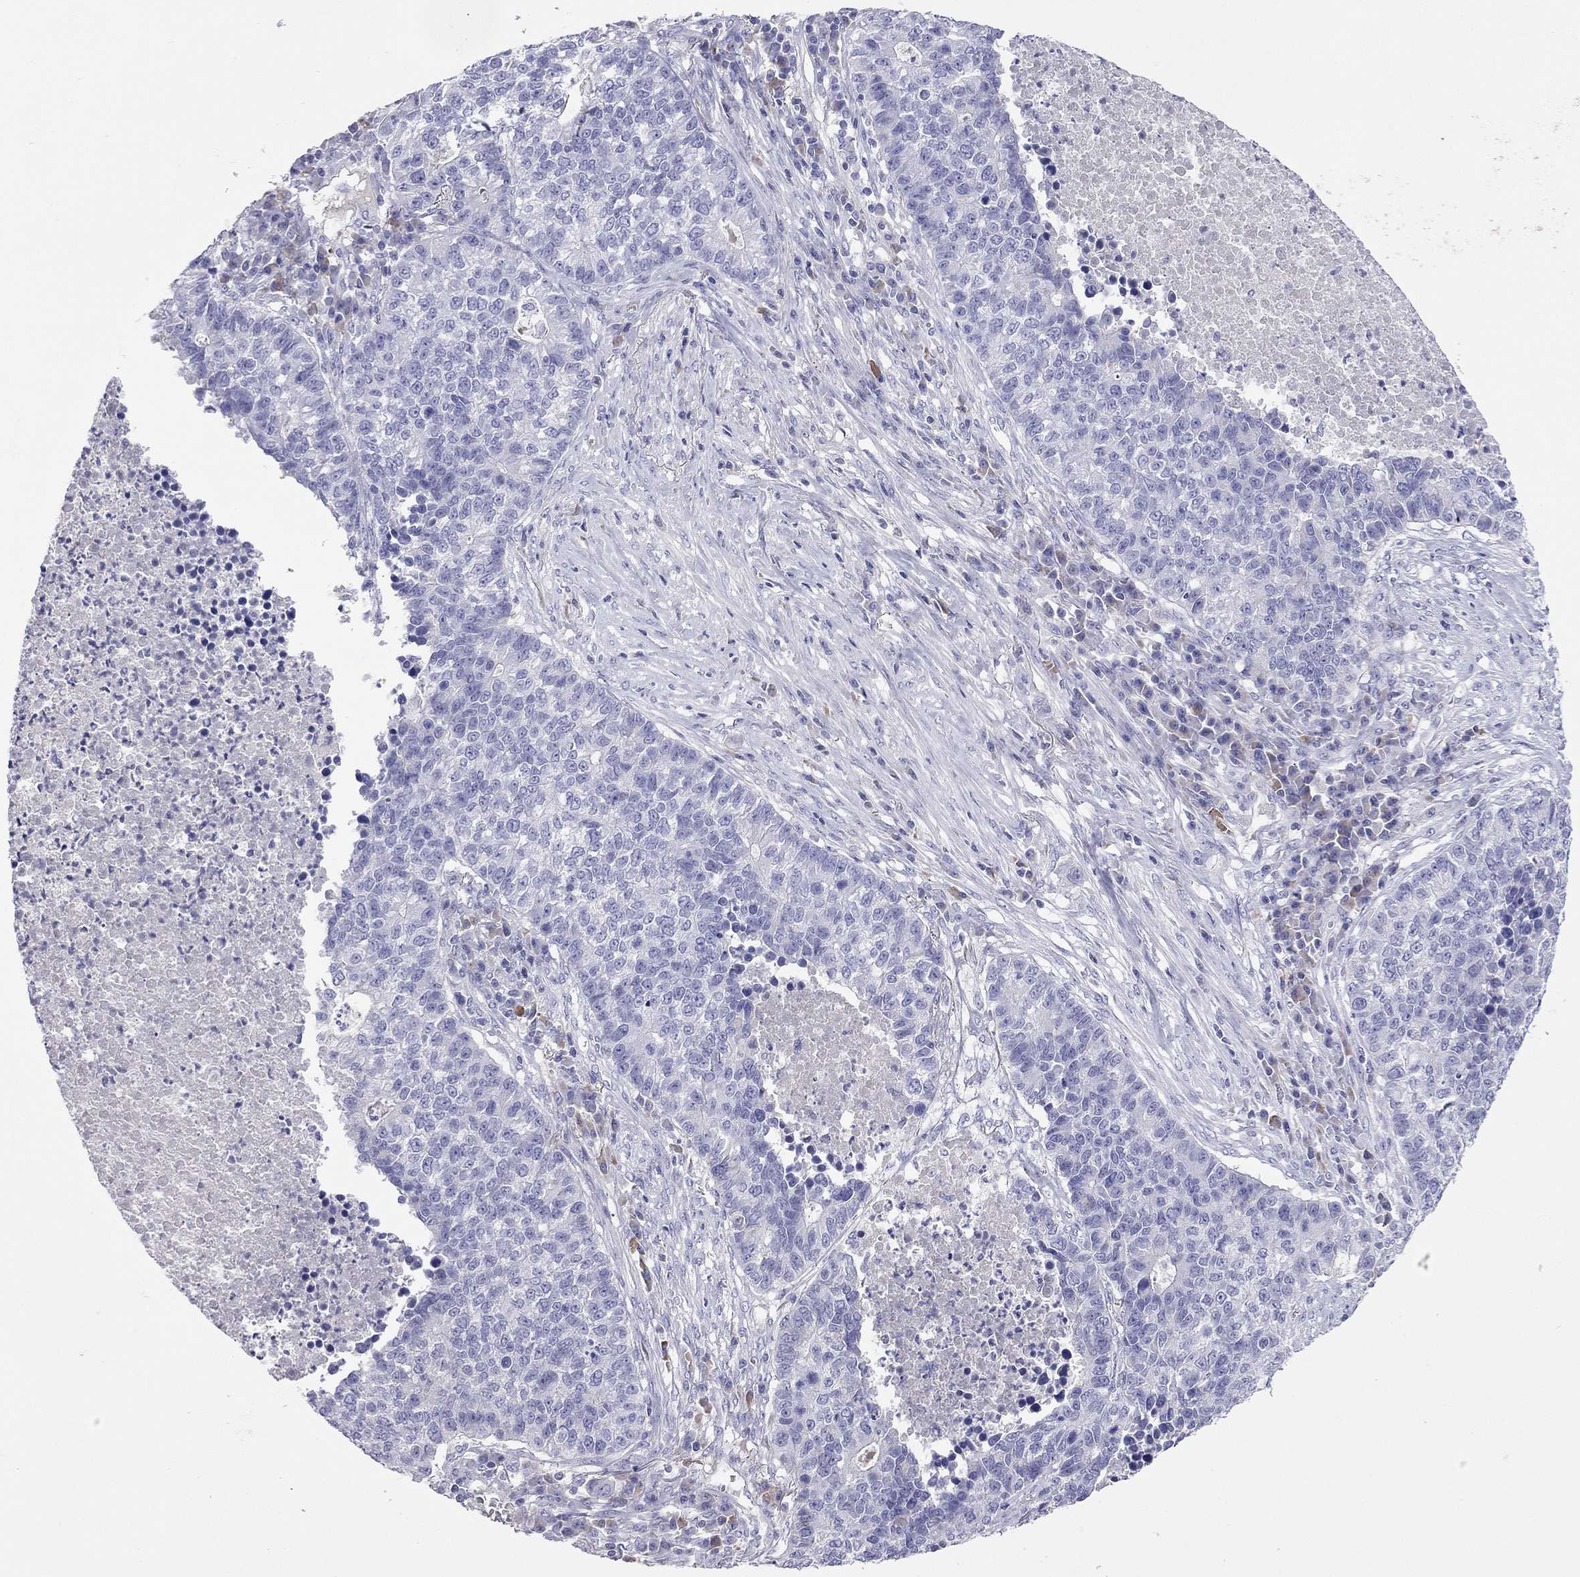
{"staining": {"intensity": "negative", "quantity": "none", "location": "none"}, "tissue": "lung cancer", "cell_type": "Tumor cells", "image_type": "cancer", "snomed": [{"axis": "morphology", "description": "Adenocarcinoma, NOS"}, {"axis": "topography", "description": "Lung"}], "caption": "A photomicrograph of human lung cancer is negative for staining in tumor cells.", "gene": "CALHM1", "patient": {"sex": "male", "age": 57}}